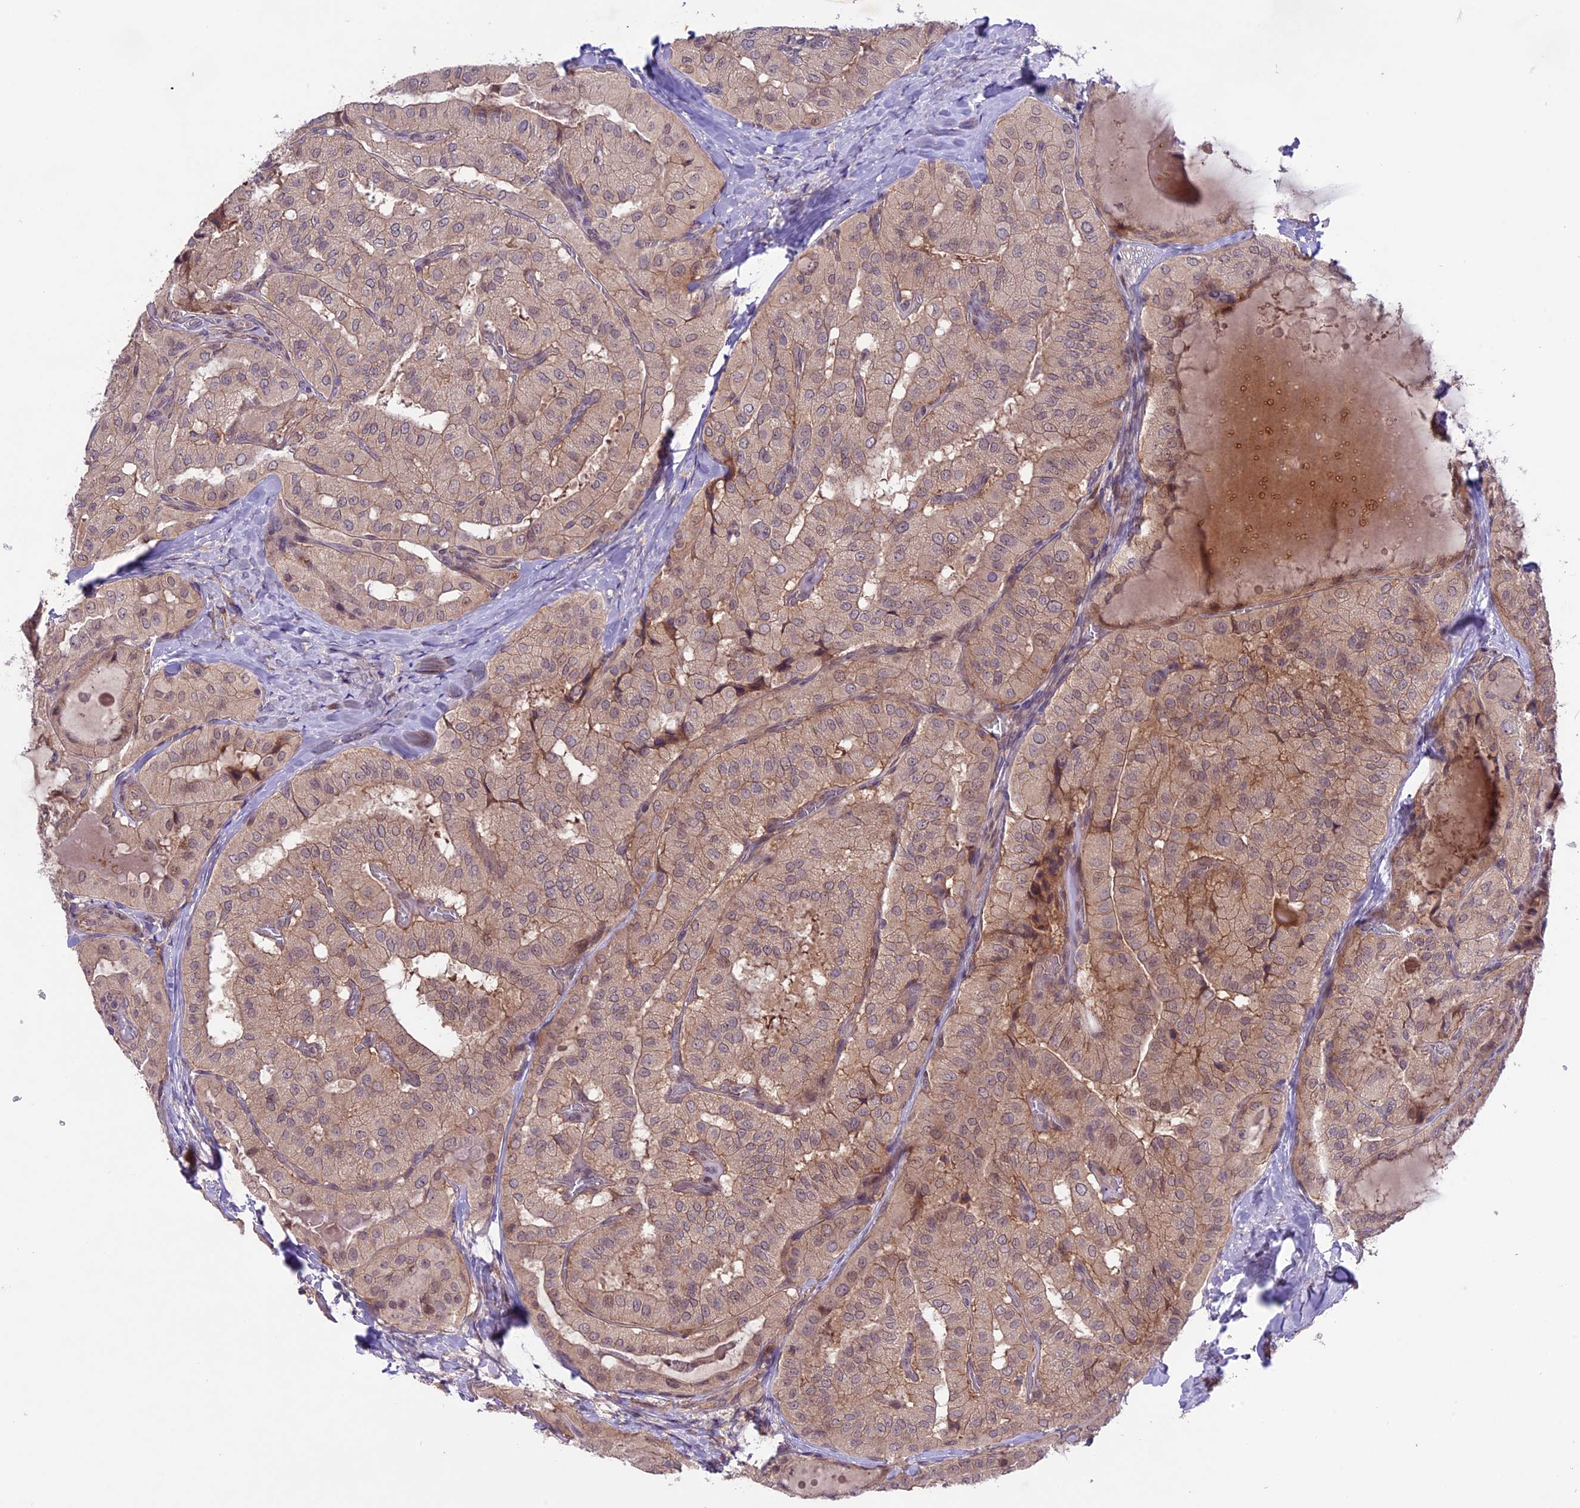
{"staining": {"intensity": "weak", "quantity": ">75%", "location": "cytoplasmic/membranous"}, "tissue": "thyroid cancer", "cell_type": "Tumor cells", "image_type": "cancer", "snomed": [{"axis": "morphology", "description": "Normal tissue, NOS"}, {"axis": "morphology", "description": "Papillary adenocarcinoma, NOS"}, {"axis": "topography", "description": "Thyroid gland"}], "caption": "The image shows staining of papillary adenocarcinoma (thyroid), revealing weak cytoplasmic/membranous protein expression (brown color) within tumor cells.", "gene": "SPRED1", "patient": {"sex": "female", "age": 59}}